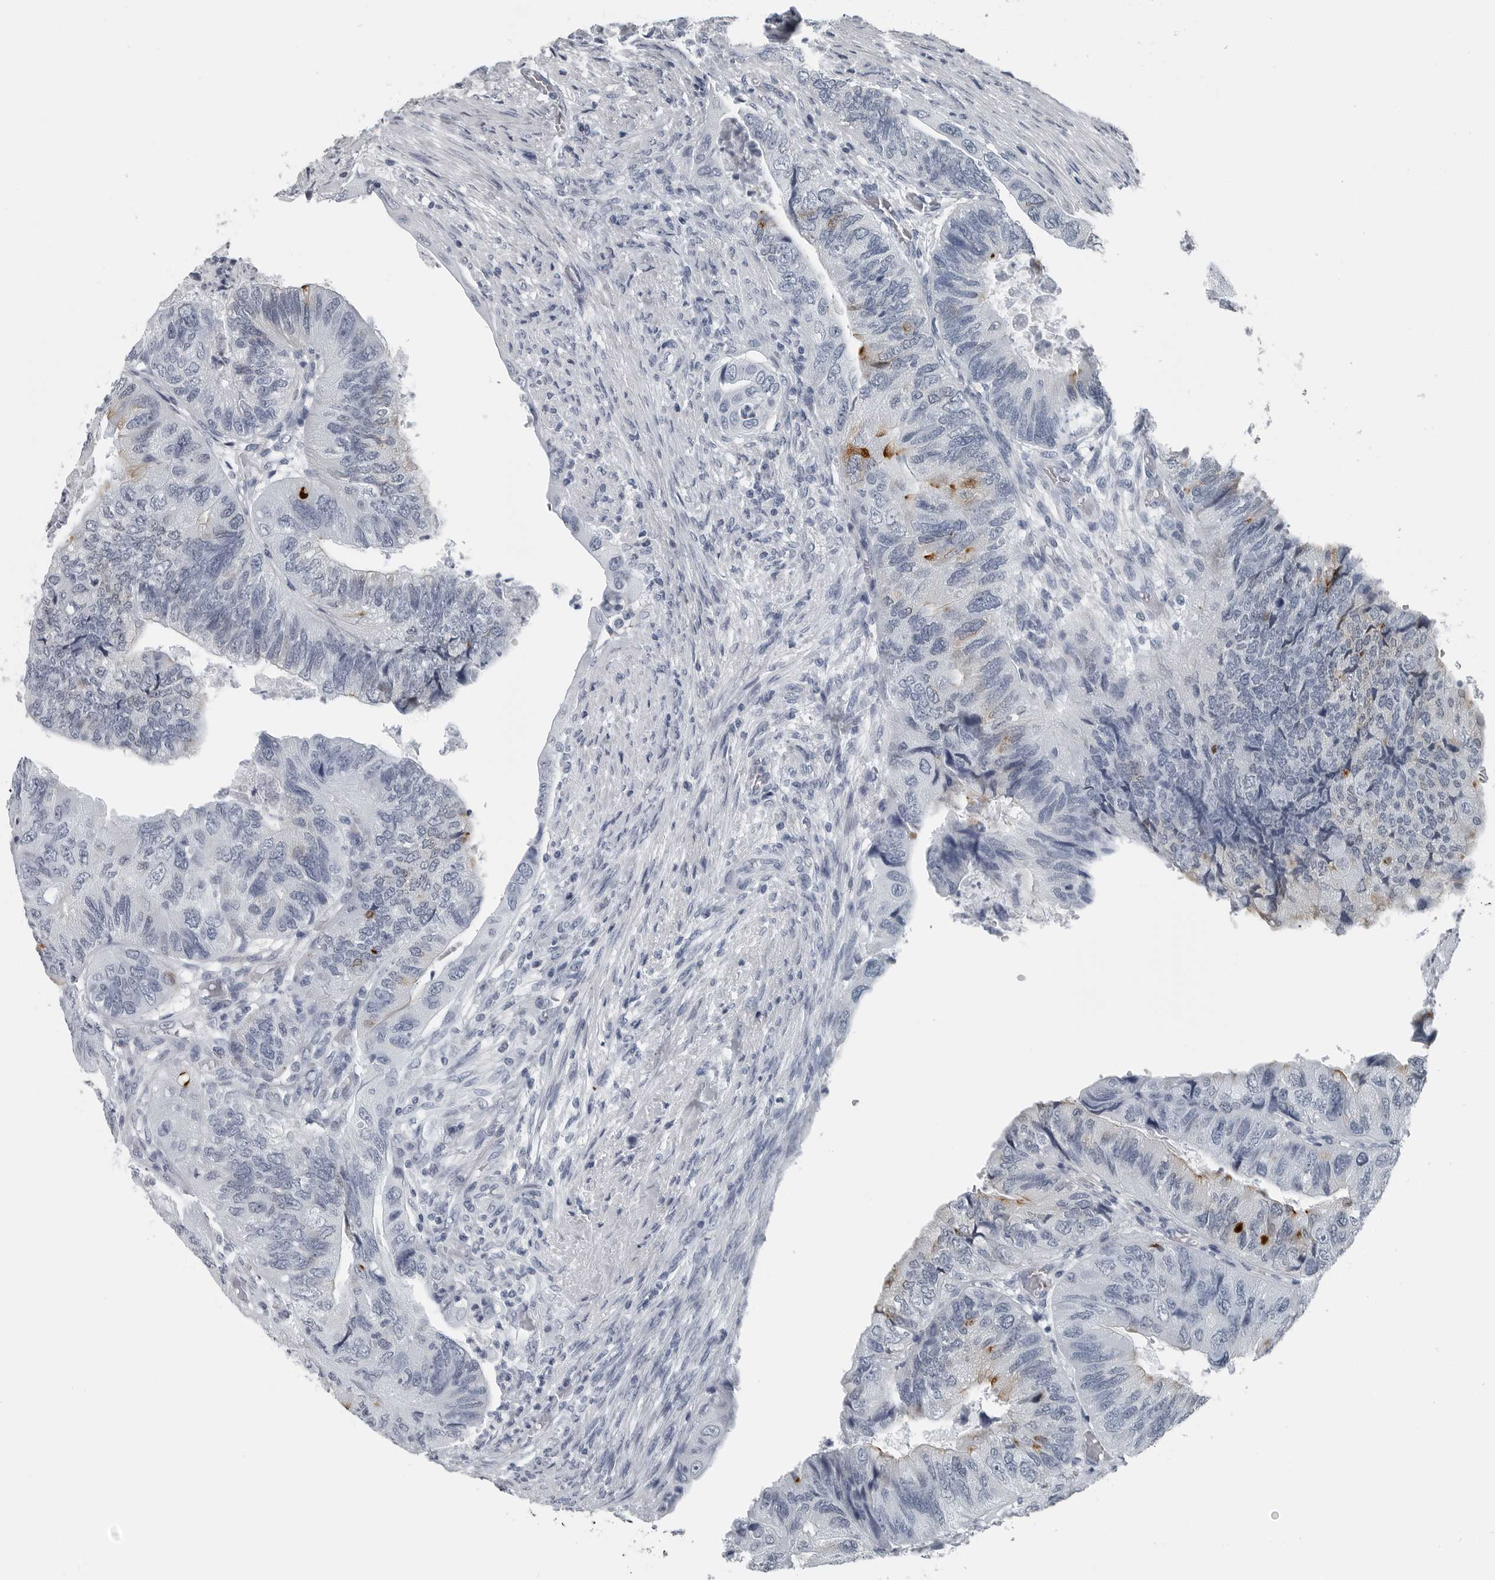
{"staining": {"intensity": "moderate", "quantity": "<25%", "location": "cytoplasmic/membranous"}, "tissue": "colorectal cancer", "cell_type": "Tumor cells", "image_type": "cancer", "snomed": [{"axis": "morphology", "description": "Adenocarcinoma, NOS"}, {"axis": "topography", "description": "Rectum"}], "caption": "The micrograph demonstrates staining of adenocarcinoma (colorectal), revealing moderate cytoplasmic/membranous protein positivity (brown color) within tumor cells.", "gene": "SPINK1", "patient": {"sex": "male", "age": 63}}